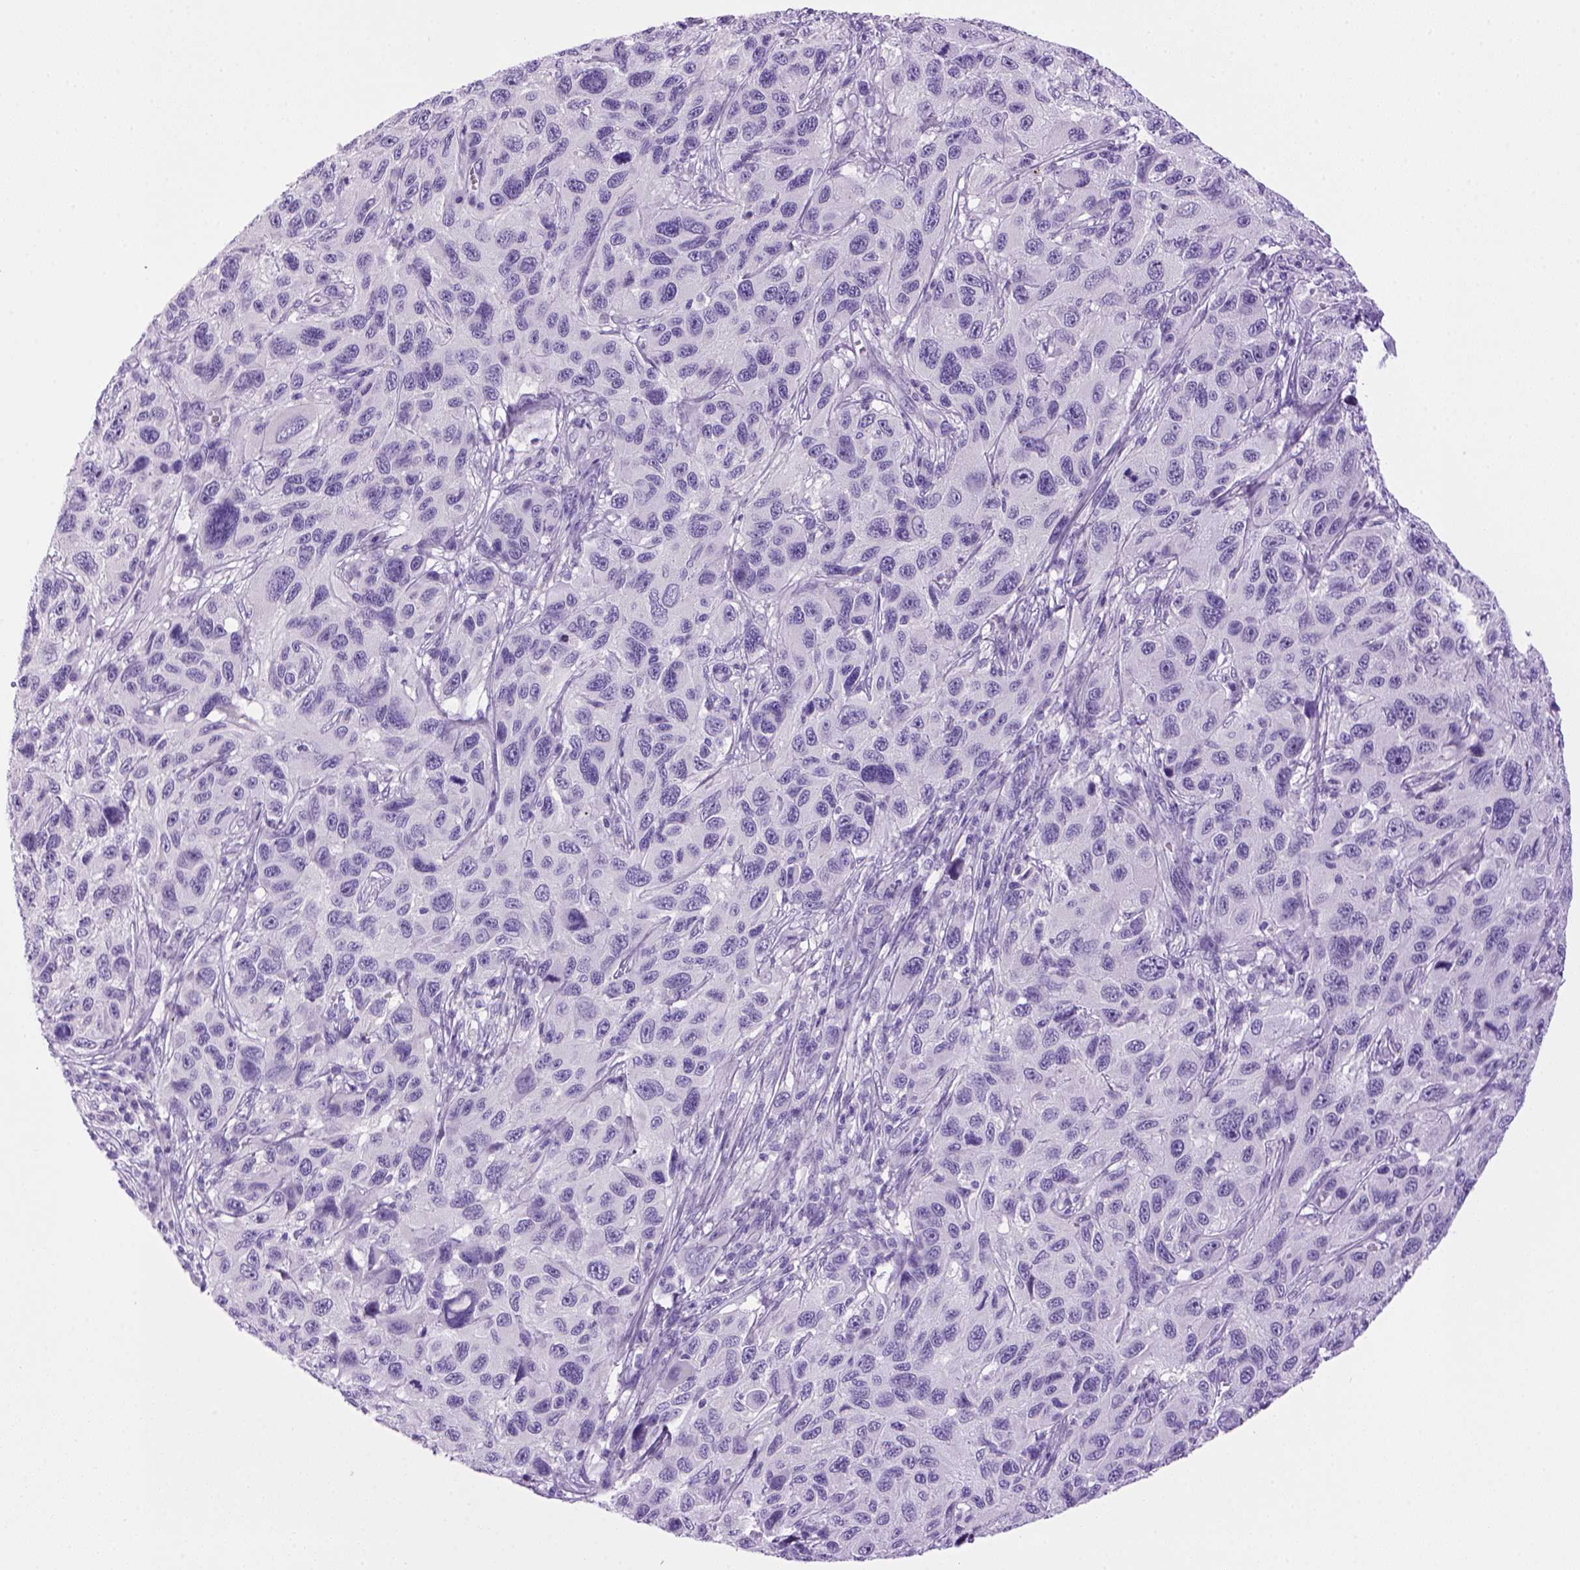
{"staining": {"intensity": "negative", "quantity": "none", "location": "none"}, "tissue": "melanoma", "cell_type": "Tumor cells", "image_type": "cancer", "snomed": [{"axis": "morphology", "description": "Malignant melanoma, NOS"}, {"axis": "topography", "description": "Skin"}], "caption": "IHC of melanoma shows no staining in tumor cells.", "gene": "SGCG", "patient": {"sex": "male", "age": 53}}